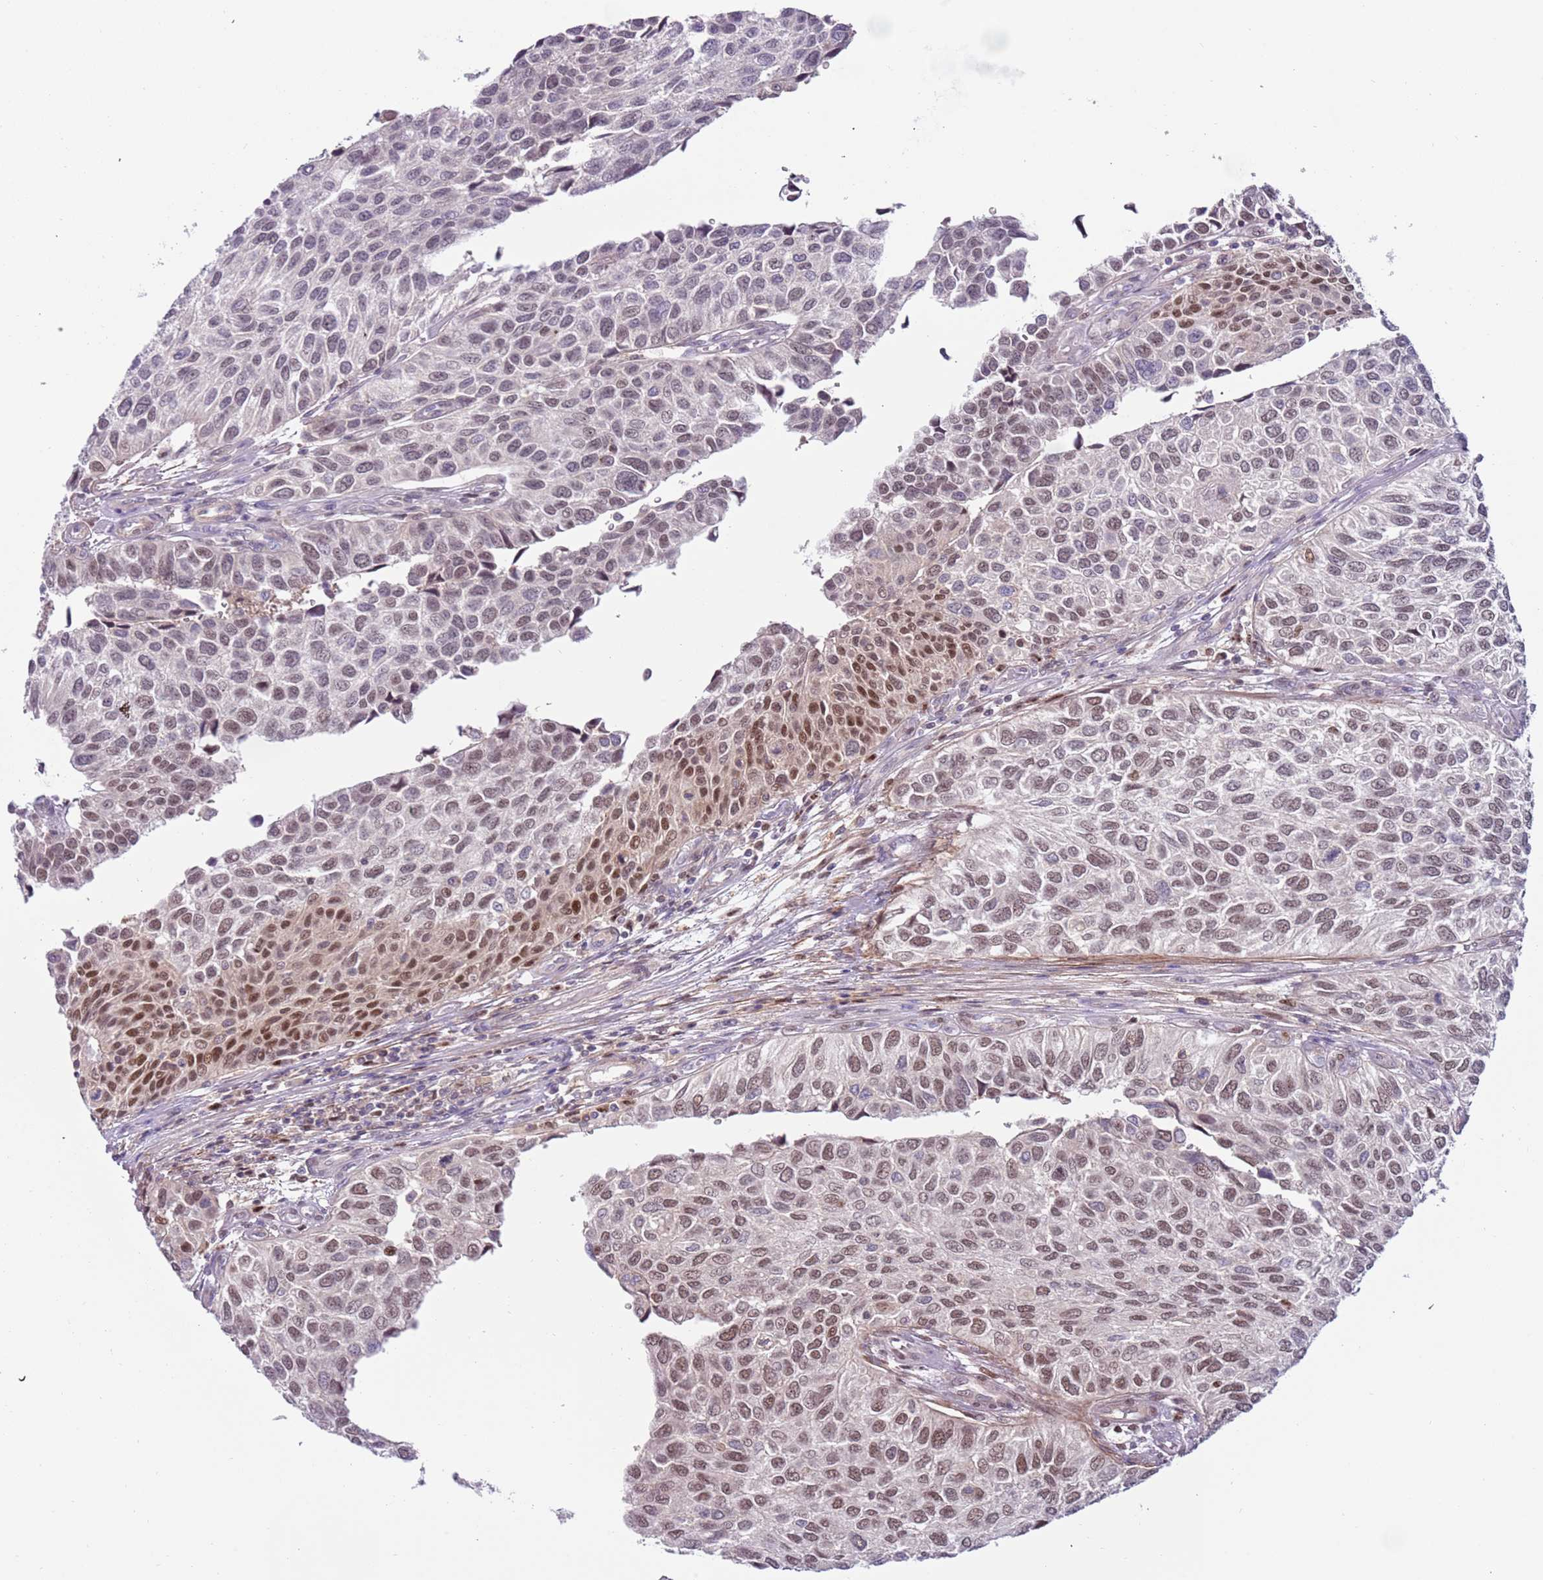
{"staining": {"intensity": "moderate", "quantity": "<25%", "location": "nuclear"}, "tissue": "urothelial cancer", "cell_type": "Tumor cells", "image_type": "cancer", "snomed": [{"axis": "morphology", "description": "Urothelial carcinoma, NOS"}, {"axis": "topography", "description": "Urinary bladder"}], "caption": "Immunohistochemical staining of human urothelial cancer displays low levels of moderate nuclear positivity in about <25% of tumor cells. The staining is performed using DAB brown chromogen to label protein expression. The nuclei are counter-stained blue using hematoxylin.", "gene": "RMND5B", "patient": {"sex": "male", "age": 55}}